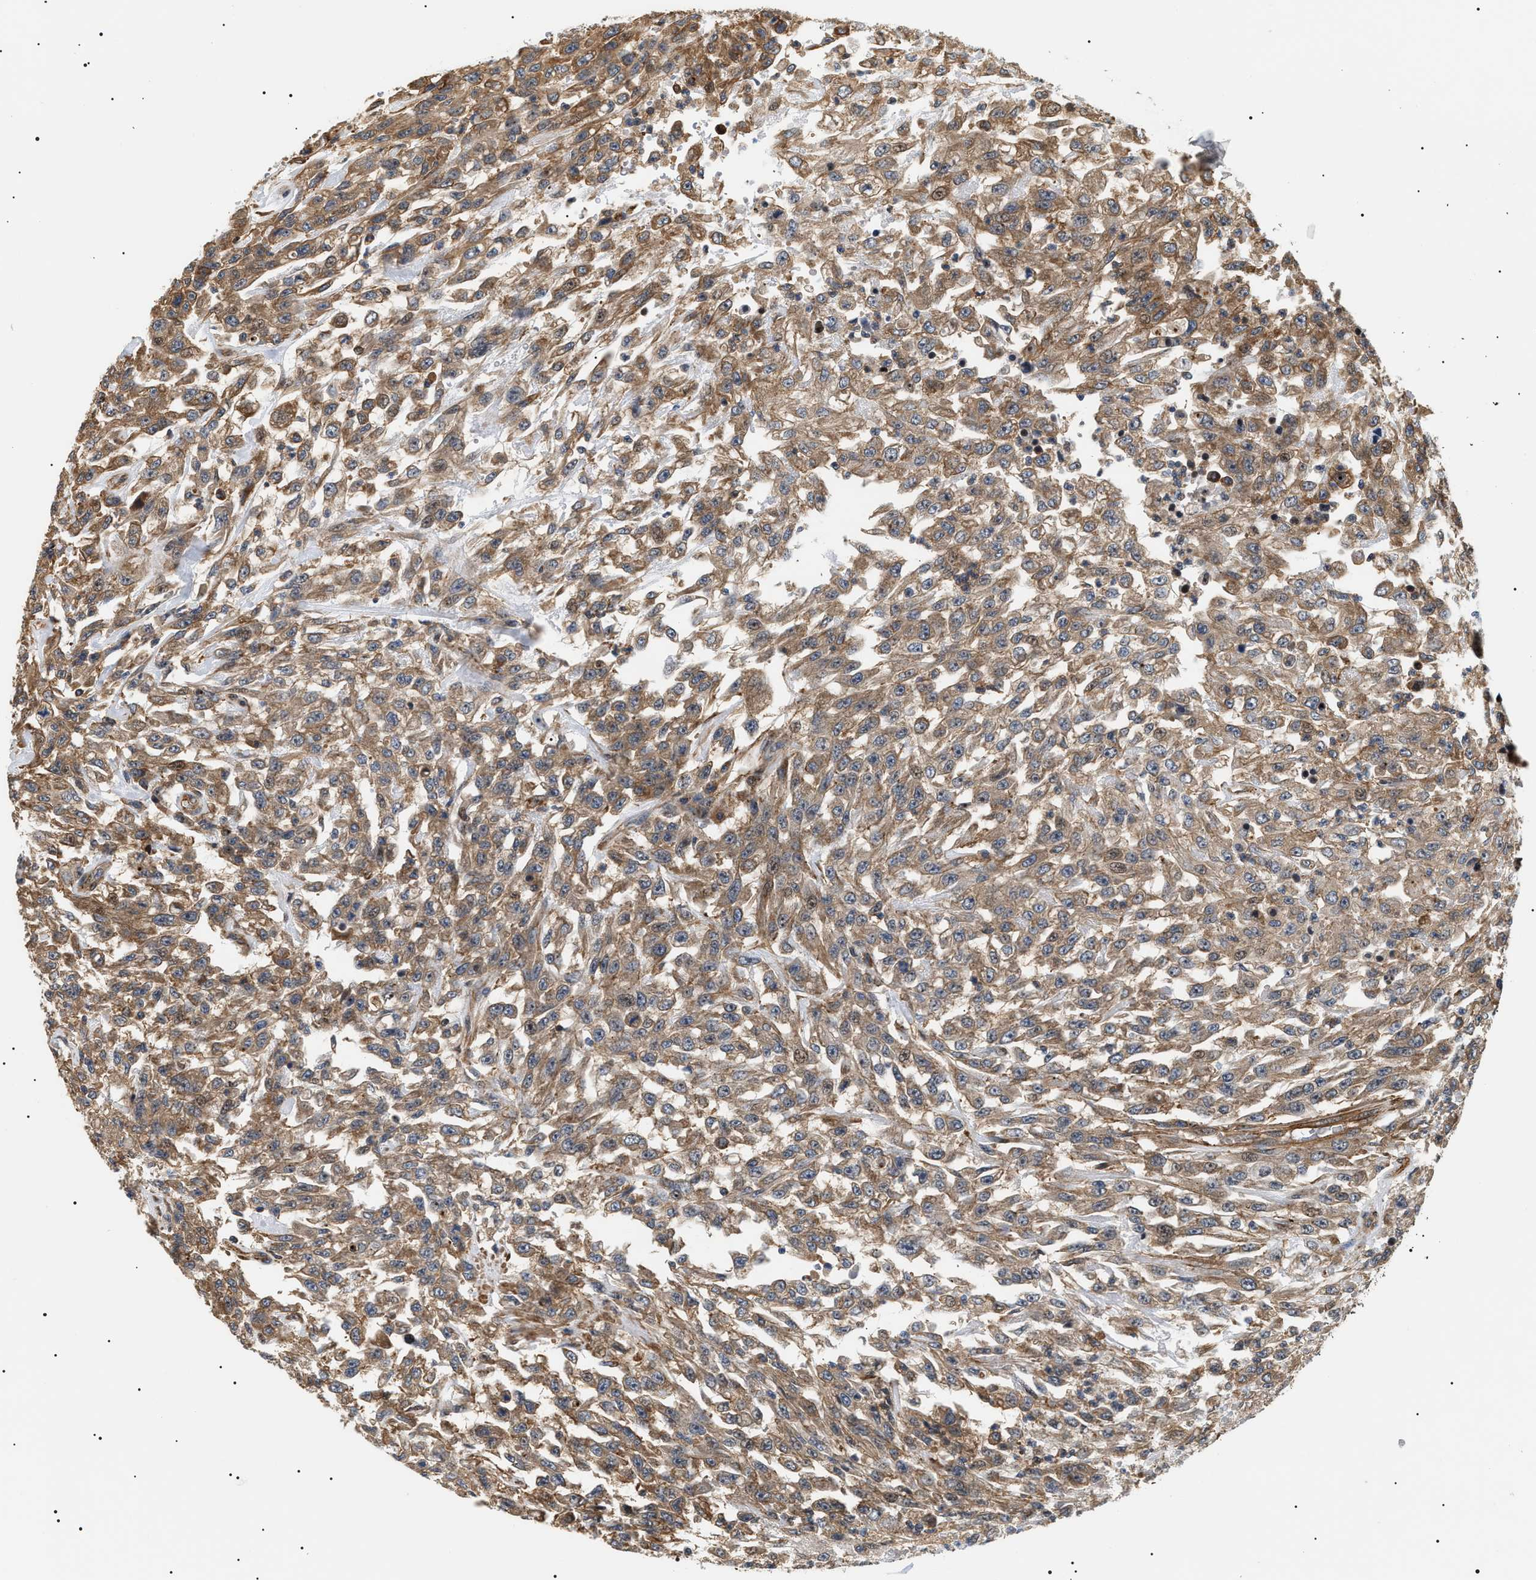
{"staining": {"intensity": "weak", "quantity": ">75%", "location": "cytoplasmic/membranous"}, "tissue": "urothelial cancer", "cell_type": "Tumor cells", "image_type": "cancer", "snomed": [{"axis": "morphology", "description": "Urothelial carcinoma, High grade"}, {"axis": "topography", "description": "Urinary bladder"}], "caption": "Urothelial cancer was stained to show a protein in brown. There is low levels of weak cytoplasmic/membranous expression in about >75% of tumor cells.", "gene": "SH3GLB2", "patient": {"sex": "male", "age": 46}}